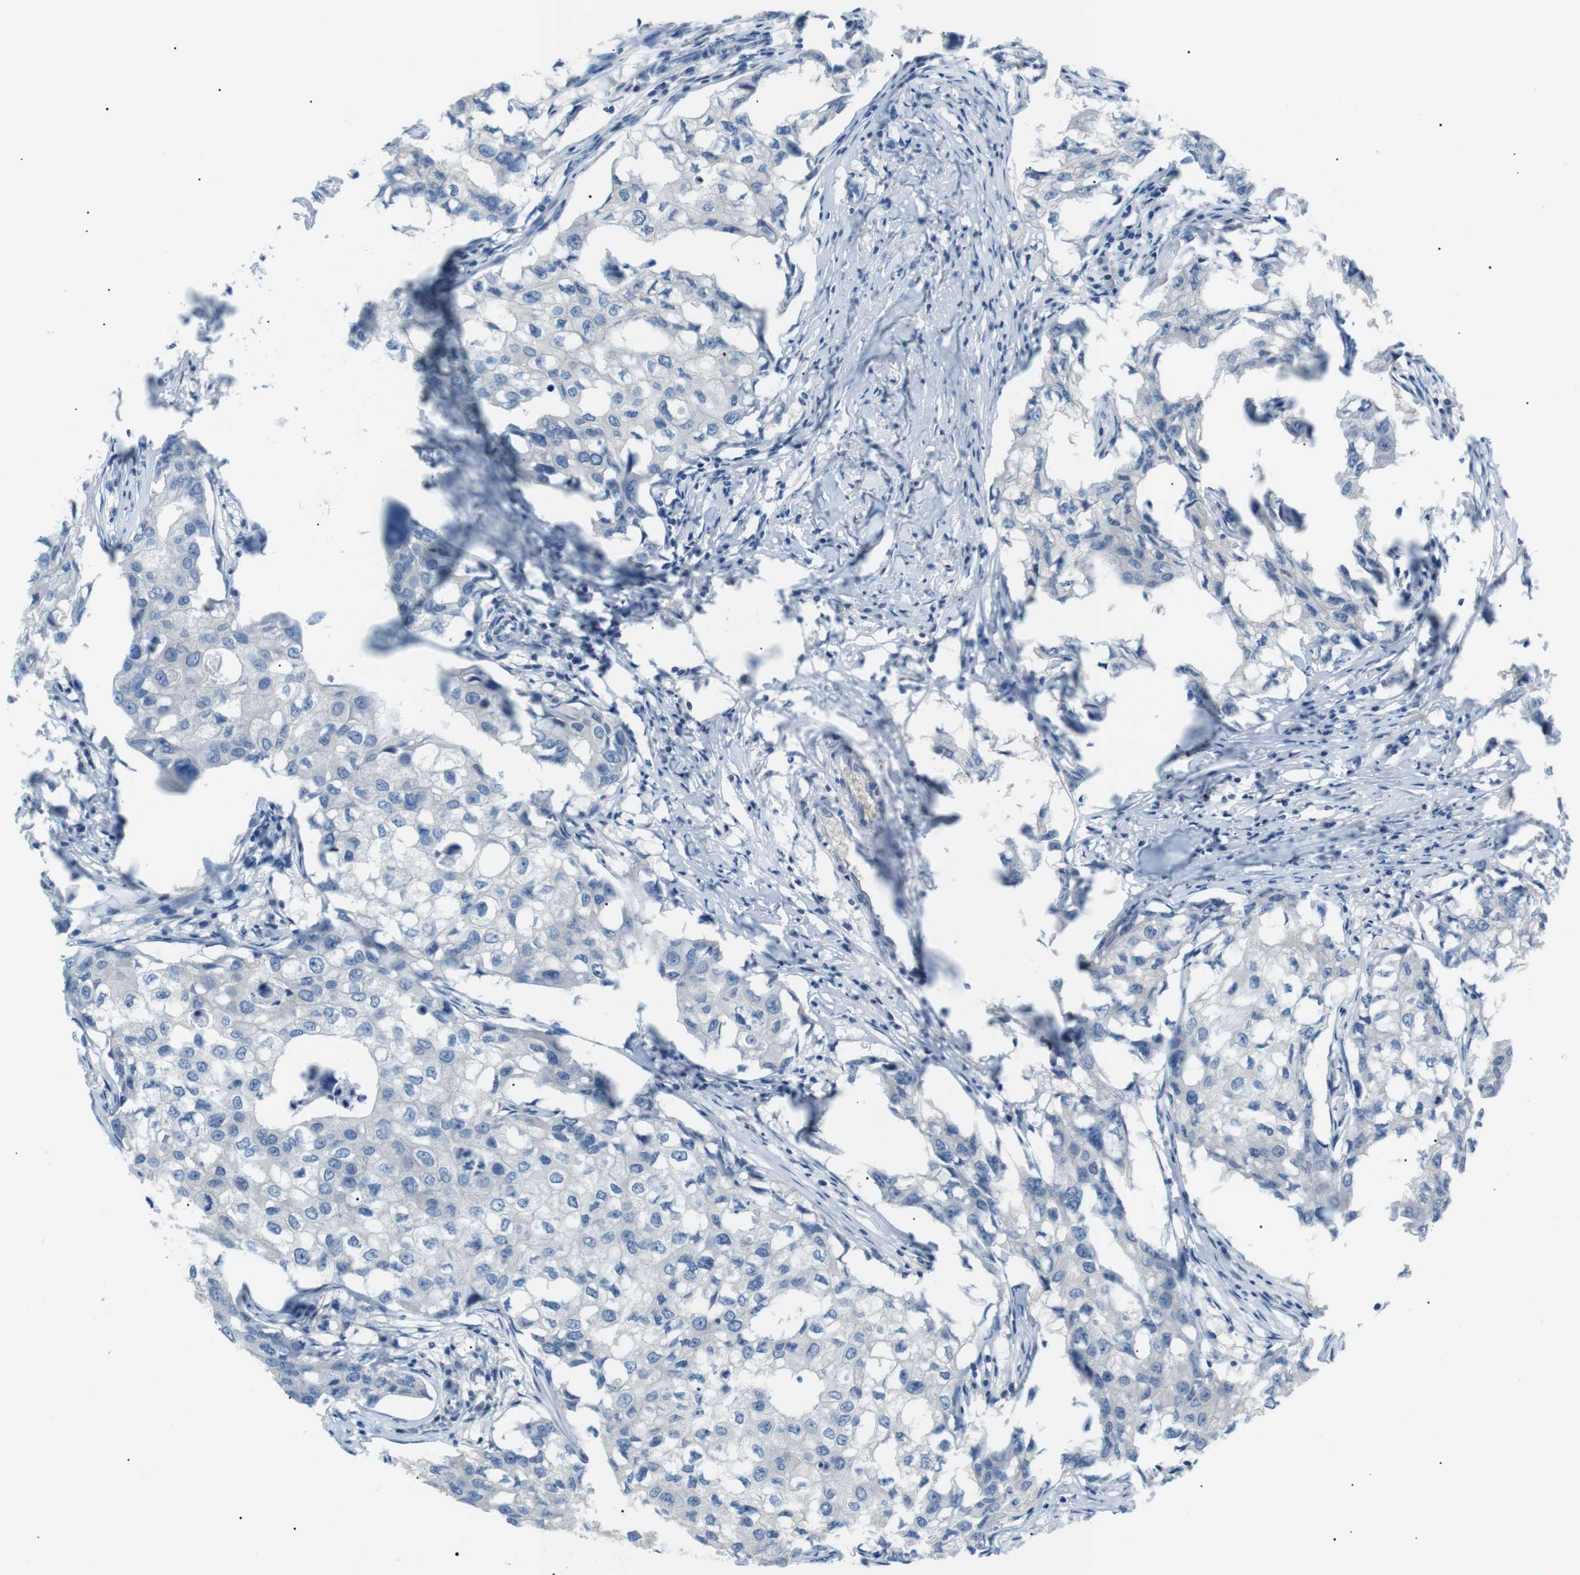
{"staining": {"intensity": "negative", "quantity": "none", "location": "none"}, "tissue": "breast cancer", "cell_type": "Tumor cells", "image_type": "cancer", "snomed": [{"axis": "morphology", "description": "Duct carcinoma"}, {"axis": "topography", "description": "Breast"}], "caption": "DAB immunohistochemical staining of human breast cancer reveals no significant staining in tumor cells.", "gene": "CDH26", "patient": {"sex": "female", "age": 27}}